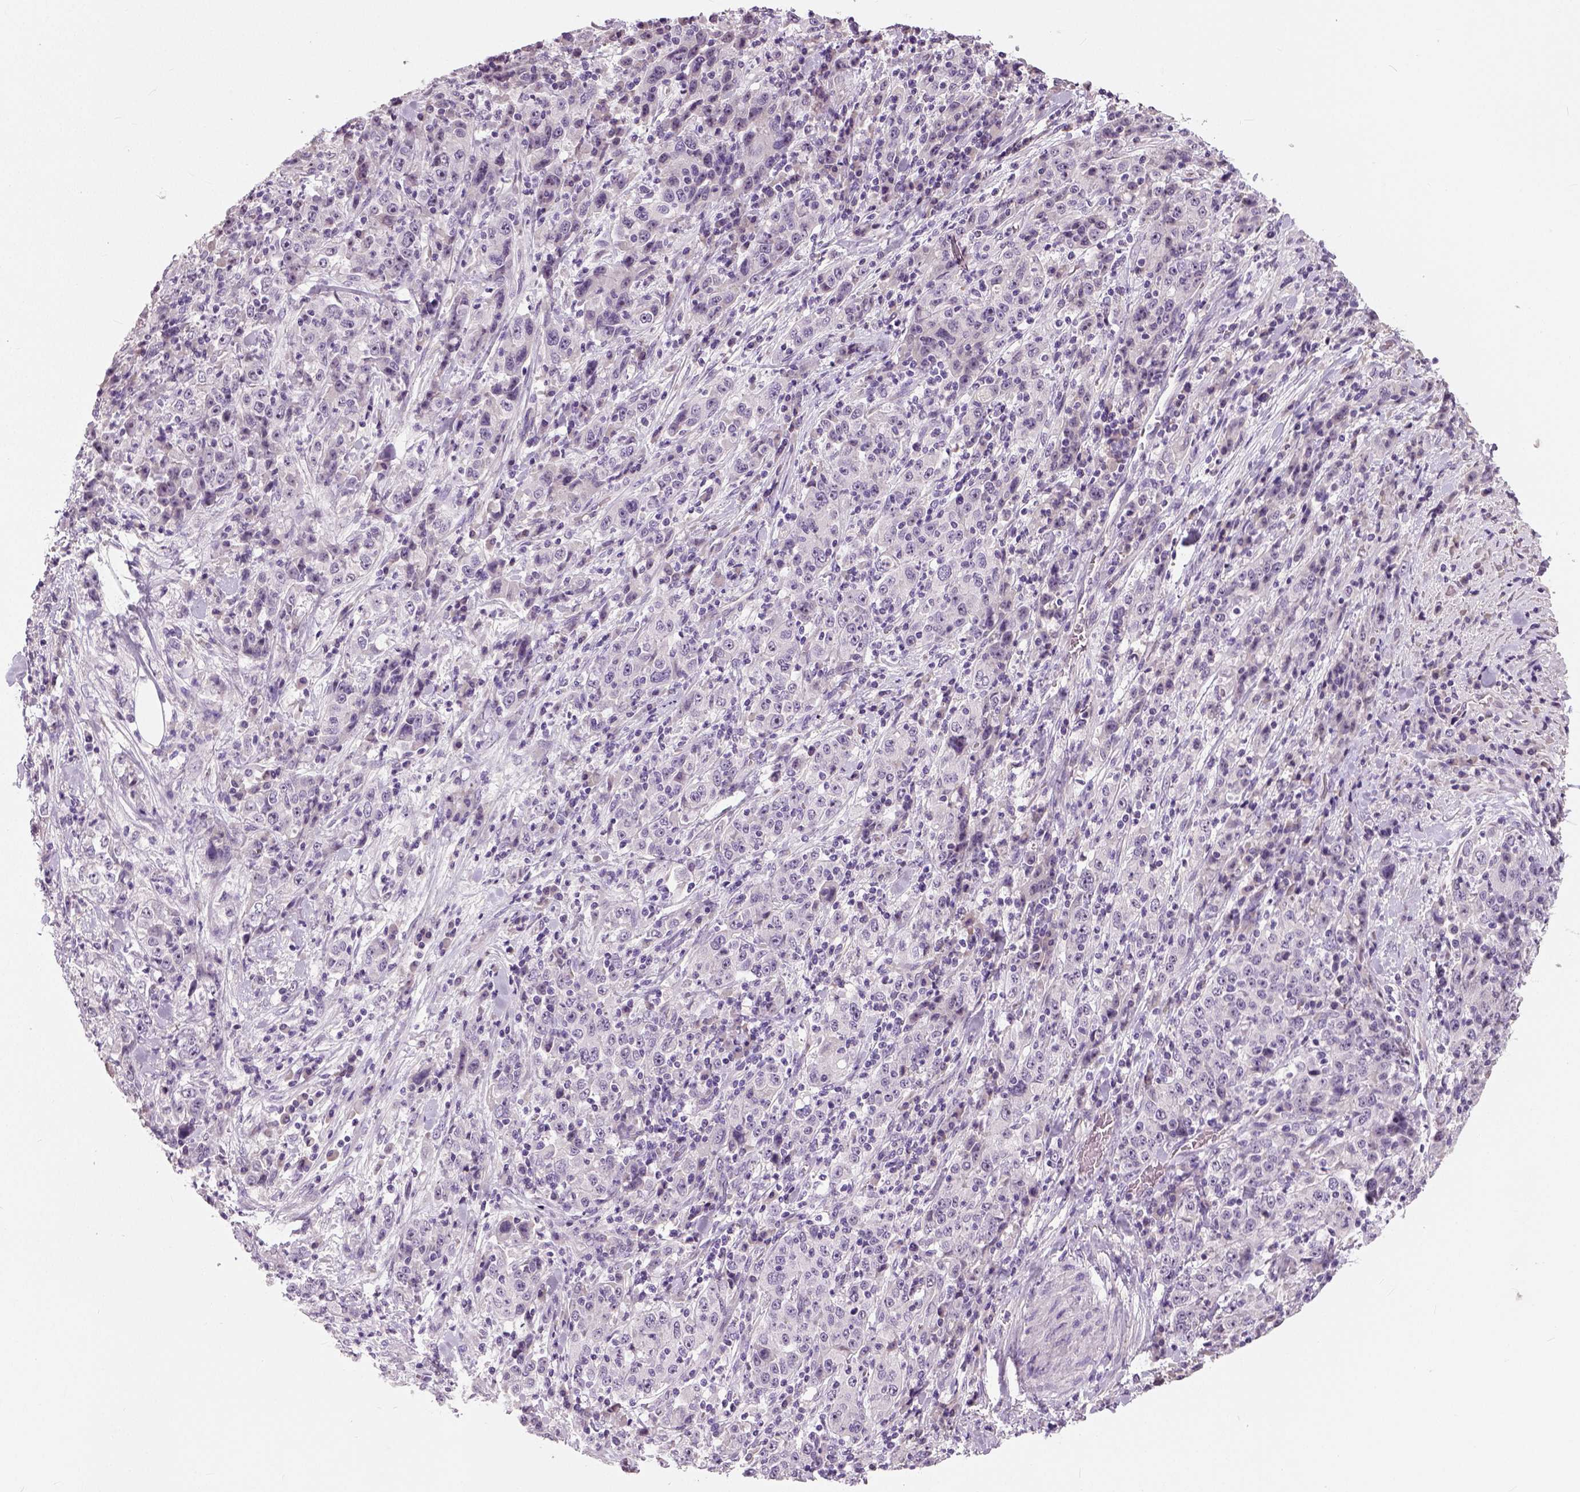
{"staining": {"intensity": "negative", "quantity": "none", "location": "none"}, "tissue": "stomach cancer", "cell_type": "Tumor cells", "image_type": "cancer", "snomed": [{"axis": "morphology", "description": "Normal tissue, NOS"}, {"axis": "morphology", "description": "Adenocarcinoma, NOS"}, {"axis": "topography", "description": "Stomach, upper"}, {"axis": "topography", "description": "Stomach"}], "caption": "The IHC histopathology image has no significant expression in tumor cells of adenocarcinoma (stomach) tissue. Nuclei are stained in blue.", "gene": "NECAB1", "patient": {"sex": "male", "age": 59}}